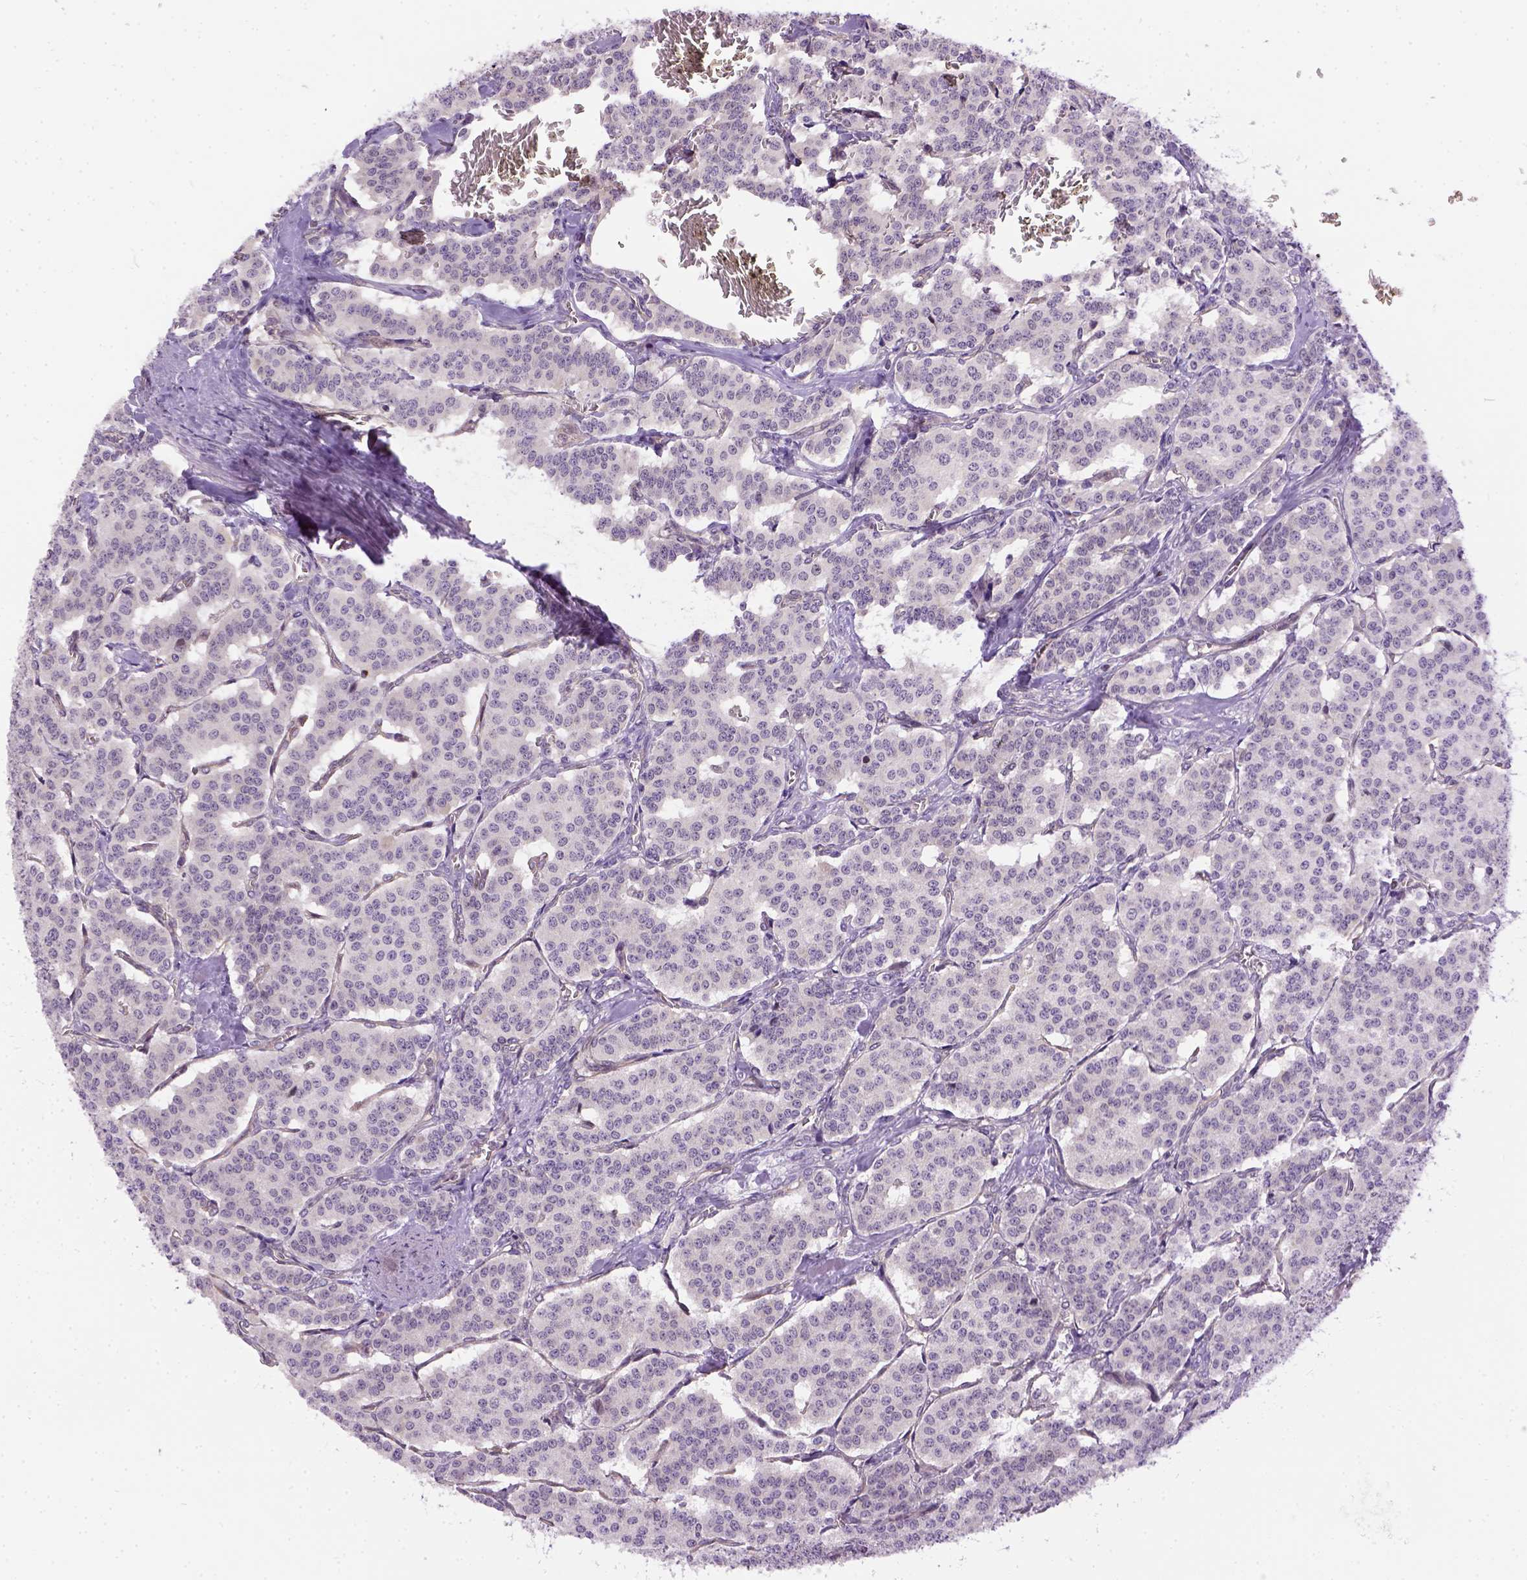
{"staining": {"intensity": "negative", "quantity": "none", "location": "none"}, "tissue": "carcinoid", "cell_type": "Tumor cells", "image_type": "cancer", "snomed": [{"axis": "morphology", "description": "Carcinoid, malignant, NOS"}, {"axis": "topography", "description": "Lung"}], "caption": "High magnification brightfield microscopy of carcinoid stained with DAB (brown) and counterstained with hematoxylin (blue): tumor cells show no significant positivity. Brightfield microscopy of IHC stained with DAB (brown) and hematoxylin (blue), captured at high magnification.", "gene": "KAZN", "patient": {"sex": "female", "age": 46}}